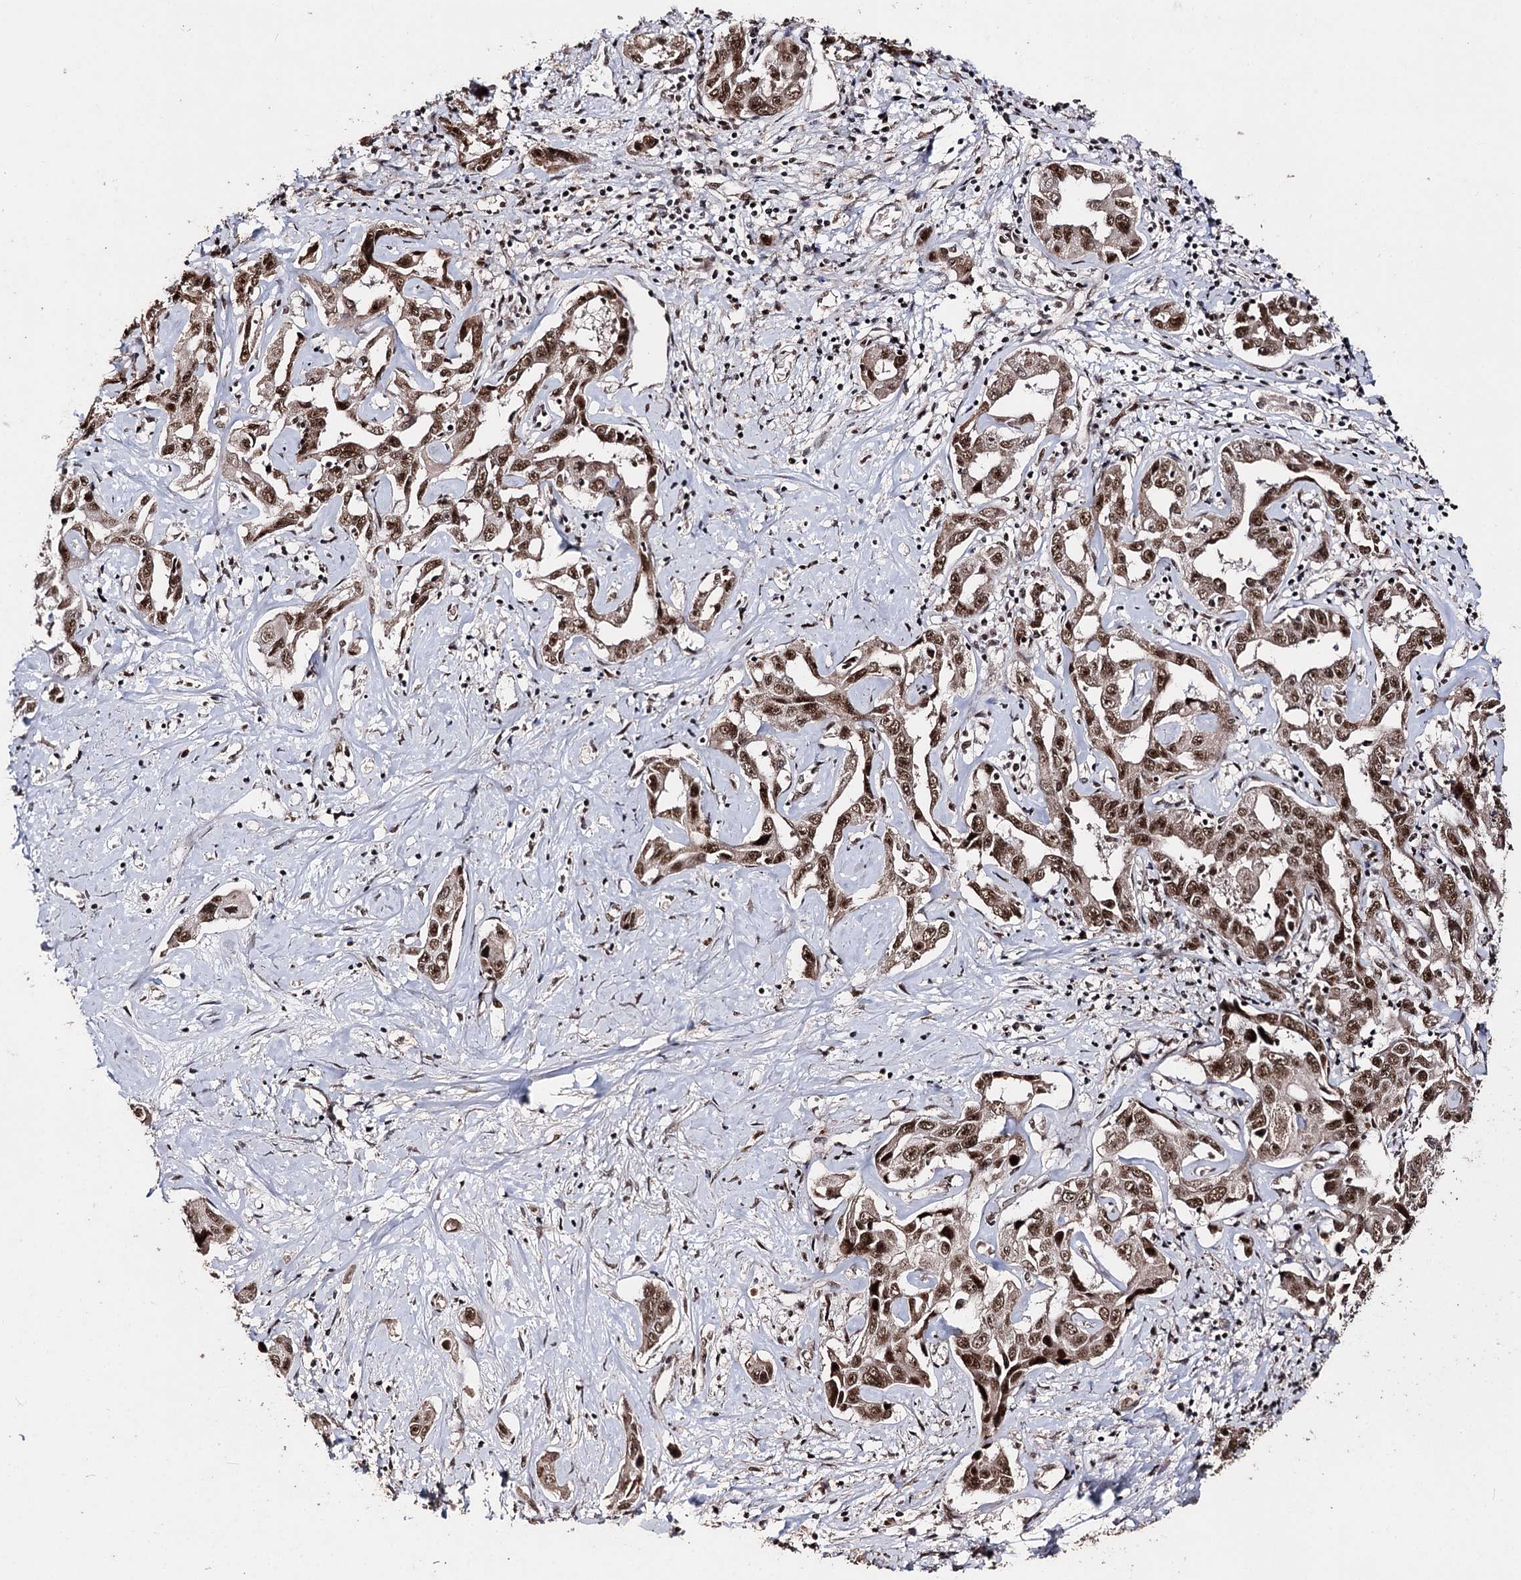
{"staining": {"intensity": "moderate", "quantity": ">75%", "location": "nuclear"}, "tissue": "liver cancer", "cell_type": "Tumor cells", "image_type": "cancer", "snomed": [{"axis": "morphology", "description": "Cholangiocarcinoma"}, {"axis": "topography", "description": "Liver"}], "caption": "Tumor cells reveal moderate nuclear staining in about >75% of cells in liver cholangiocarcinoma.", "gene": "U2SURP", "patient": {"sex": "male", "age": 59}}